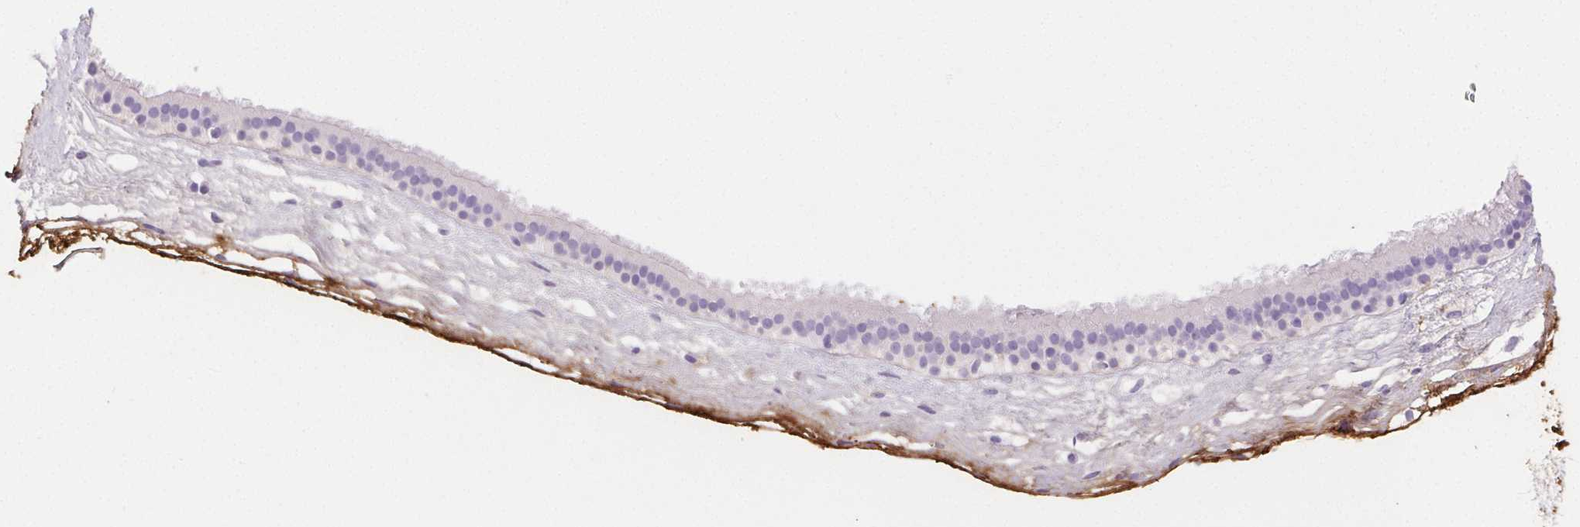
{"staining": {"intensity": "strong", "quantity": "<25%", "location": "cytoplasmic/membranous"}, "tissue": "nasopharynx", "cell_type": "Respiratory epithelial cells", "image_type": "normal", "snomed": [{"axis": "morphology", "description": "Normal tissue, NOS"}, {"axis": "topography", "description": "Nasopharynx"}], "caption": "Immunohistochemistry (IHC) staining of unremarkable nasopharynx, which reveals medium levels of strong cytoplasmic/membranous positivity in approximately <25% of respiratory epithelial cells indicating strong cytoplasmic/membranous protein staining. The staining was performed using DAB (3,3'-diaminobenzidine) (brown) for protein detection and nuclei were counterstained in hematoxylin (blue).", "gene": "FGA", "patient": {"sex": "male", "age": 24}}